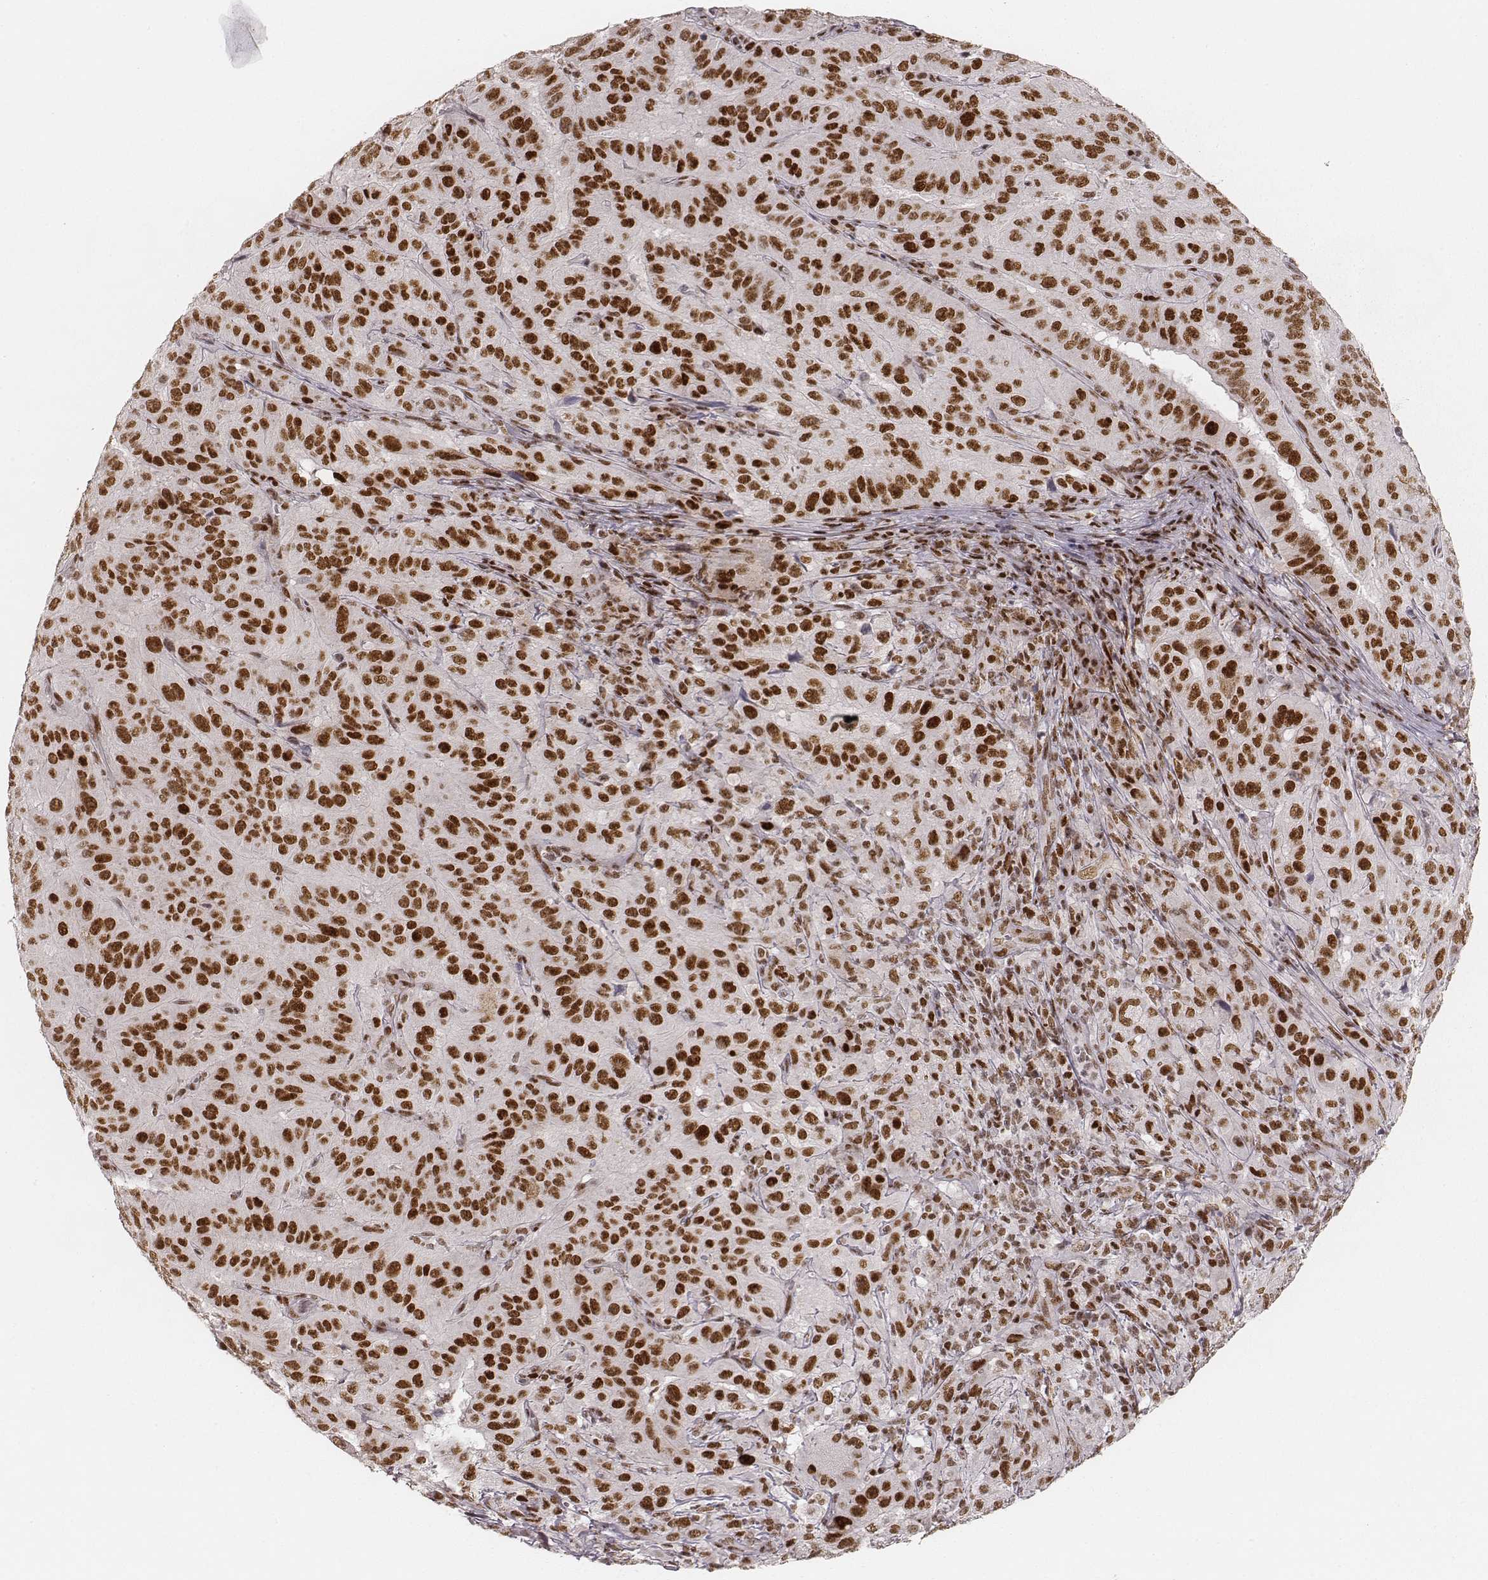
{"staining": {"intensity": "strong", "quantity": ">75%", "location": "nuclear"}, "tissue": "pancreatic cancer", "cell_type": "Tumor cells", "image_type": "cancer", "snomed": [{"axis": "morphology", "description": "Adenocarcinoma, NOS"}, {"axis": "topography", "description": "Pancreas"}], "caption": "Pancreatic cancer (adenocarcinoma) was stained to show a protein in brown. There is high levels of strong nuclear expression in about >75% of tumor cells. The protein of interest is shown in brown color, while the nuclei are stained blue.", "gene": "HNRNPC", "patient": {"sex": "male", "age": 63}}